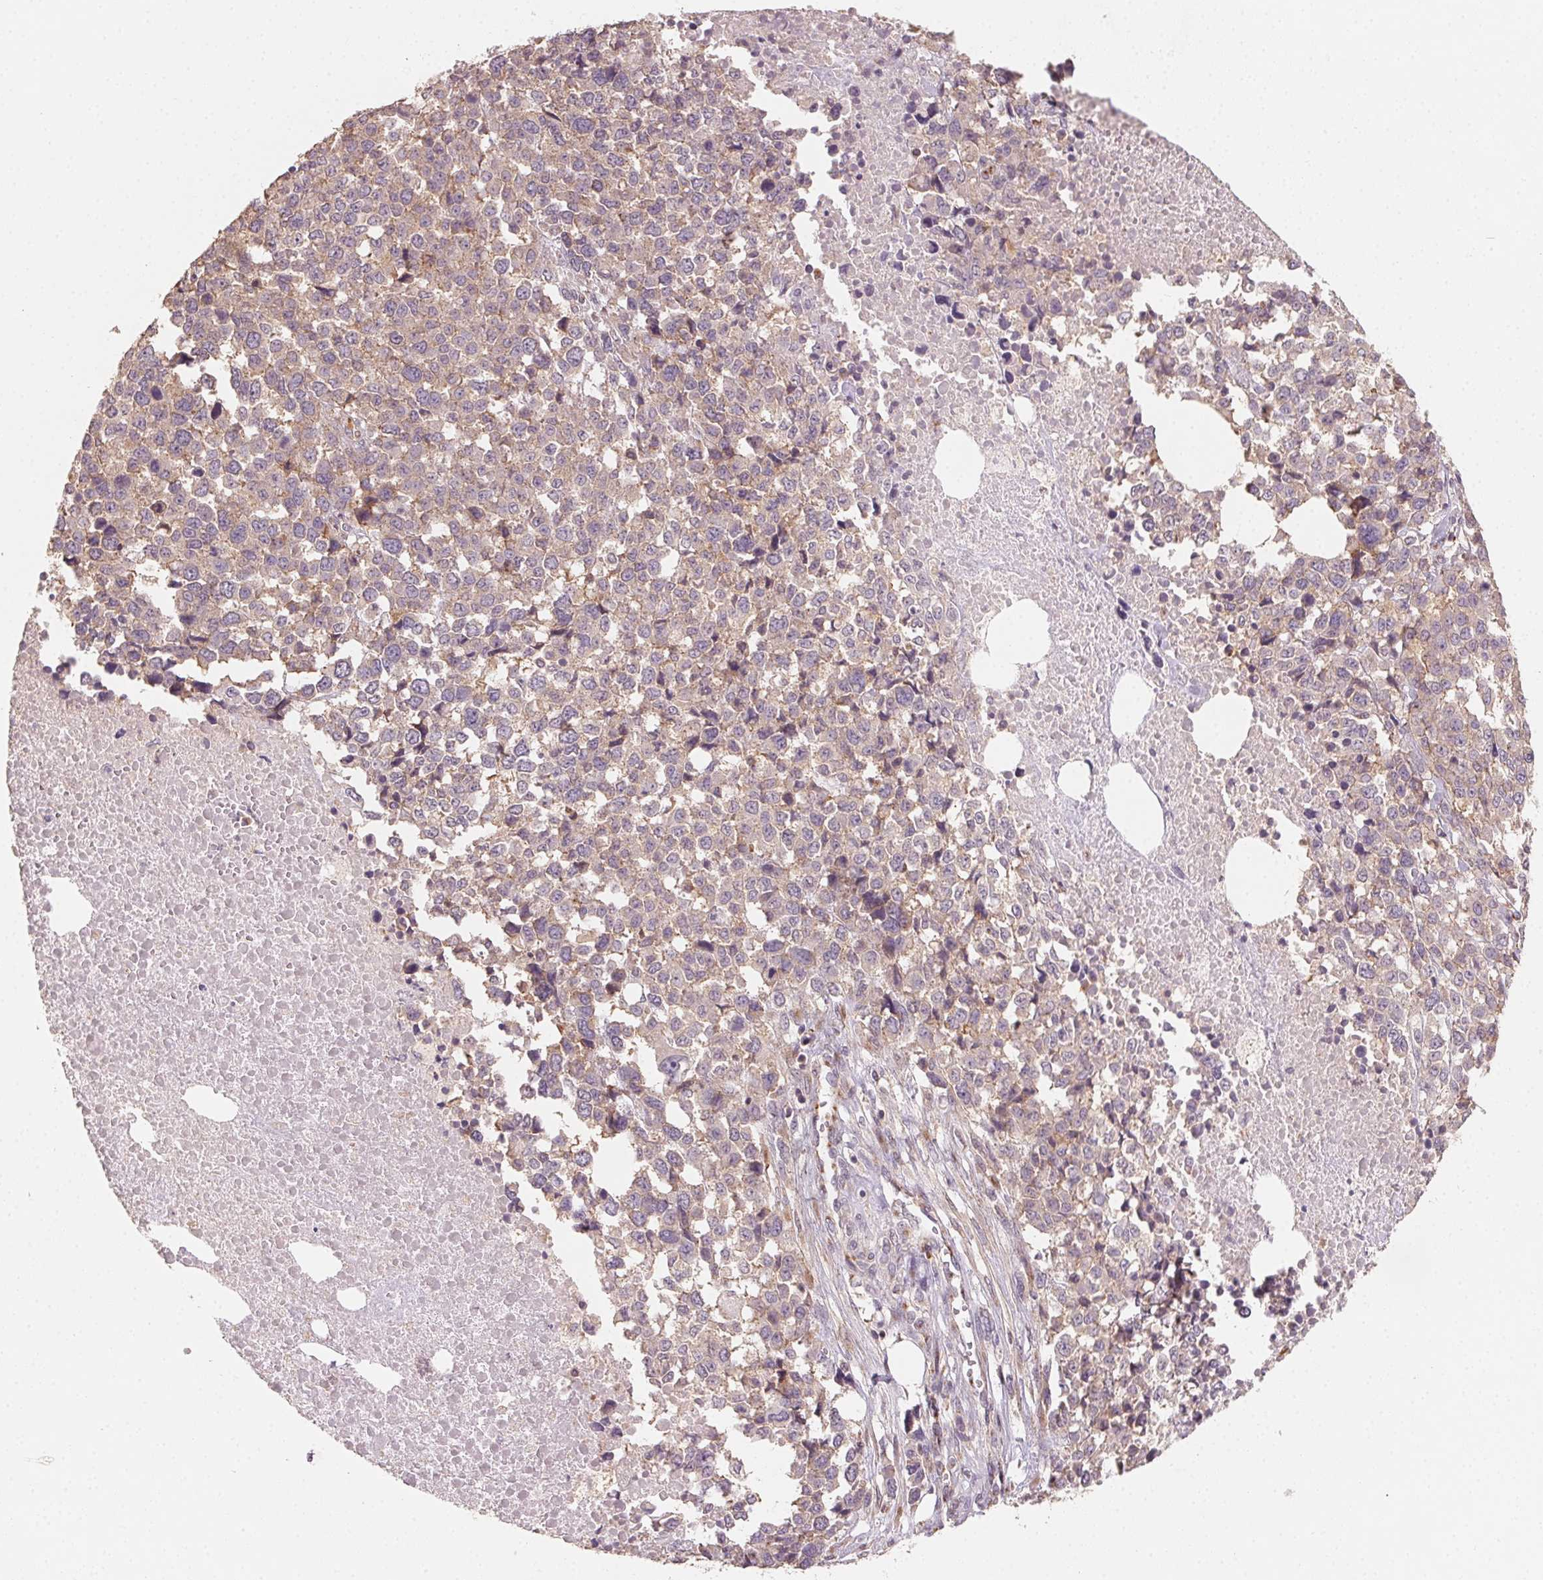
{"staining": {"intensity": "weak", "quantity": ">75%", "location": "cytoplasmic/membranous"}, "tissue": "melanoma", "cell_type": "Tumor cells", "image_type": "cancer", "snomed": [{"axis": "morphology", "description": "Malignant melanoma, Metastatic site"}, {"axis": "topography", "description": "Skin"}], "caption": "Approximately >75% of tumor cells in malignant melanoma (metastatic site) exhibit weak cytoplasmic/membranous protein staining as visualized by brown immunohistochemical staining.", "gene": "AP1S1", "patient": {"sex": "male", "age": 84}}